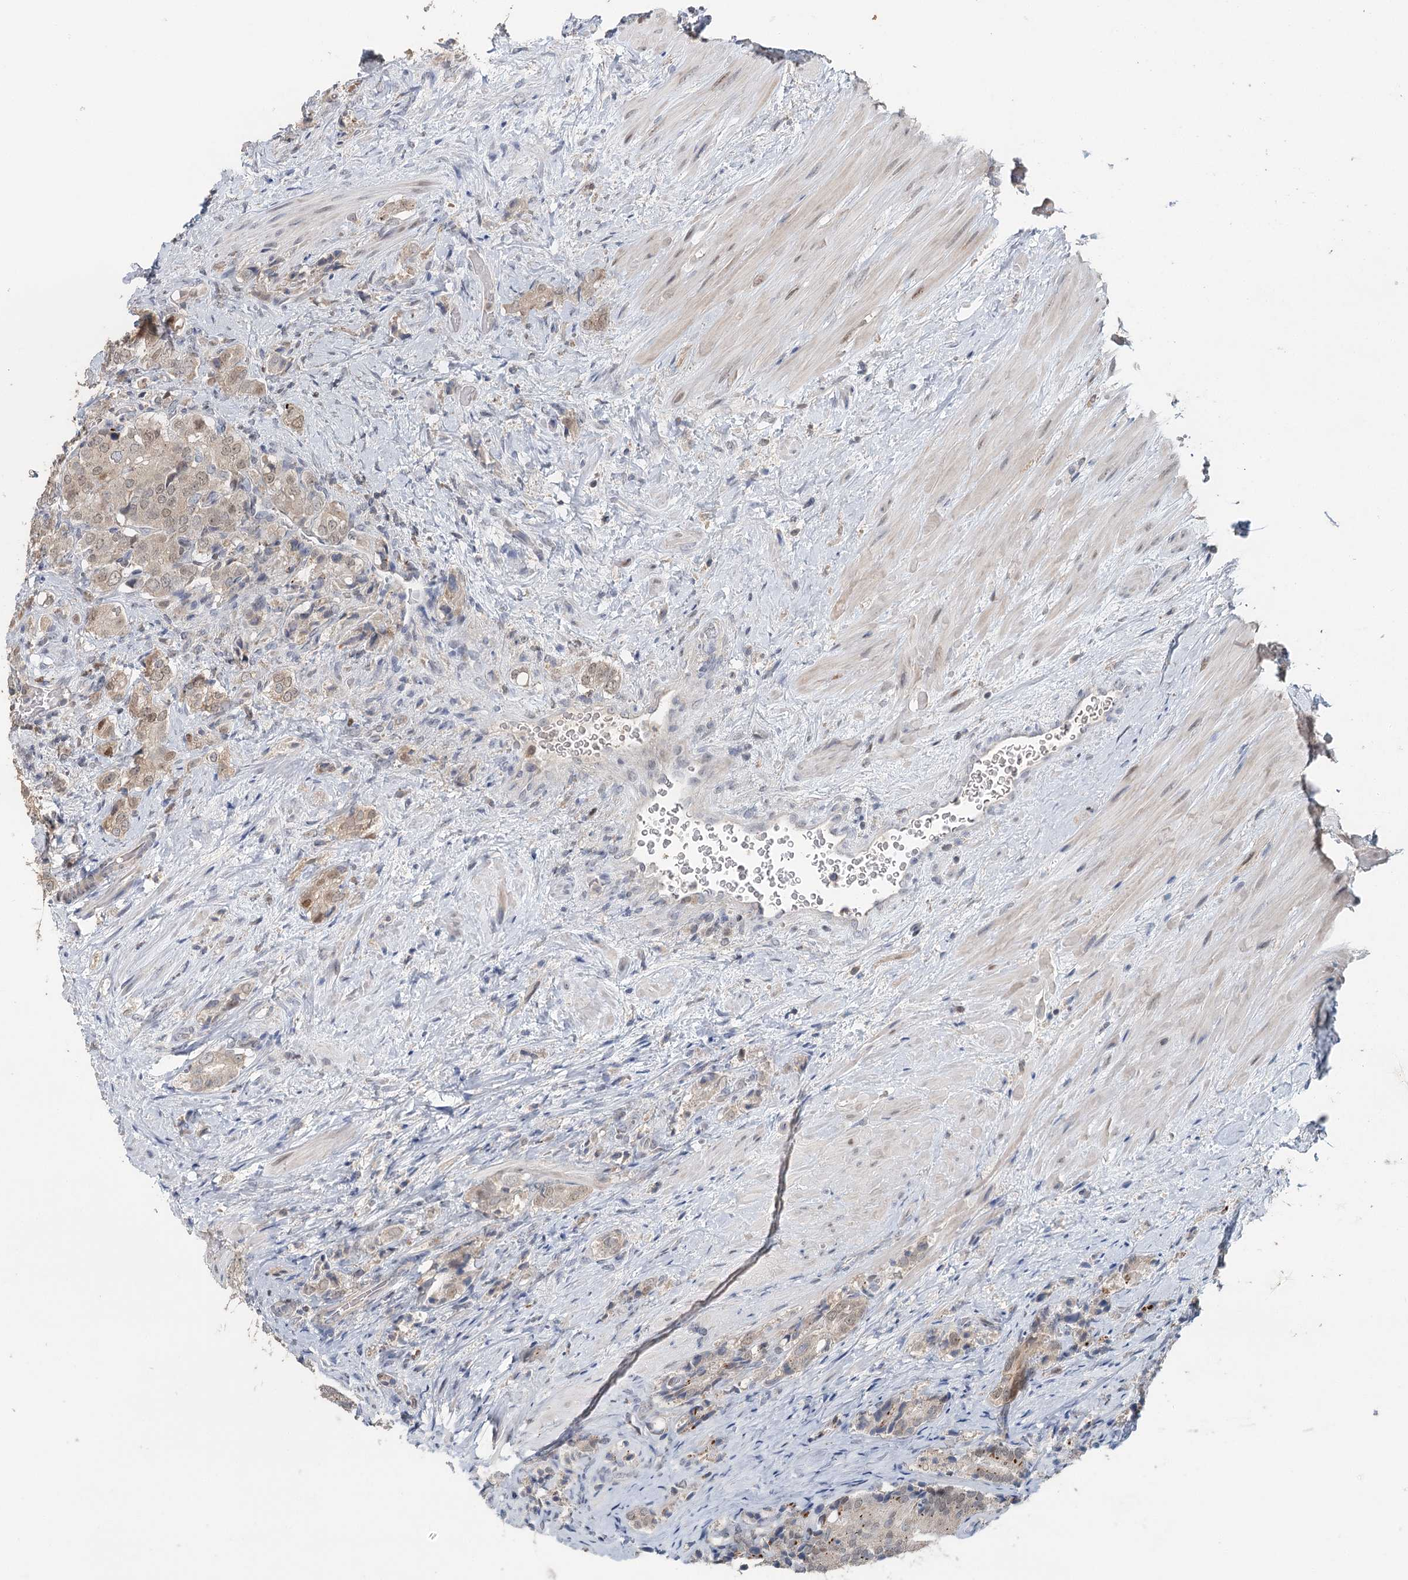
{"staining": {"intensity": "moderate", "quantity": "<25%", "location": "nuclear"}, "tissue": "prostate cancer", "cell_type": "Tumor cells", "image_type": "cancer", "snomed": [{"axis": "morphology", "description": "Adenocarcinoma, High grade"}, {"axis": "topography", "description": "Prostate"}], "caption": "Prostate cancer tissue reveals moderate nuclear staining in approximately <25% of tumor cells, visualized by immunohistochemistry.", "gene": "ADK", "patient": {"sex": "male", "age": 65}}